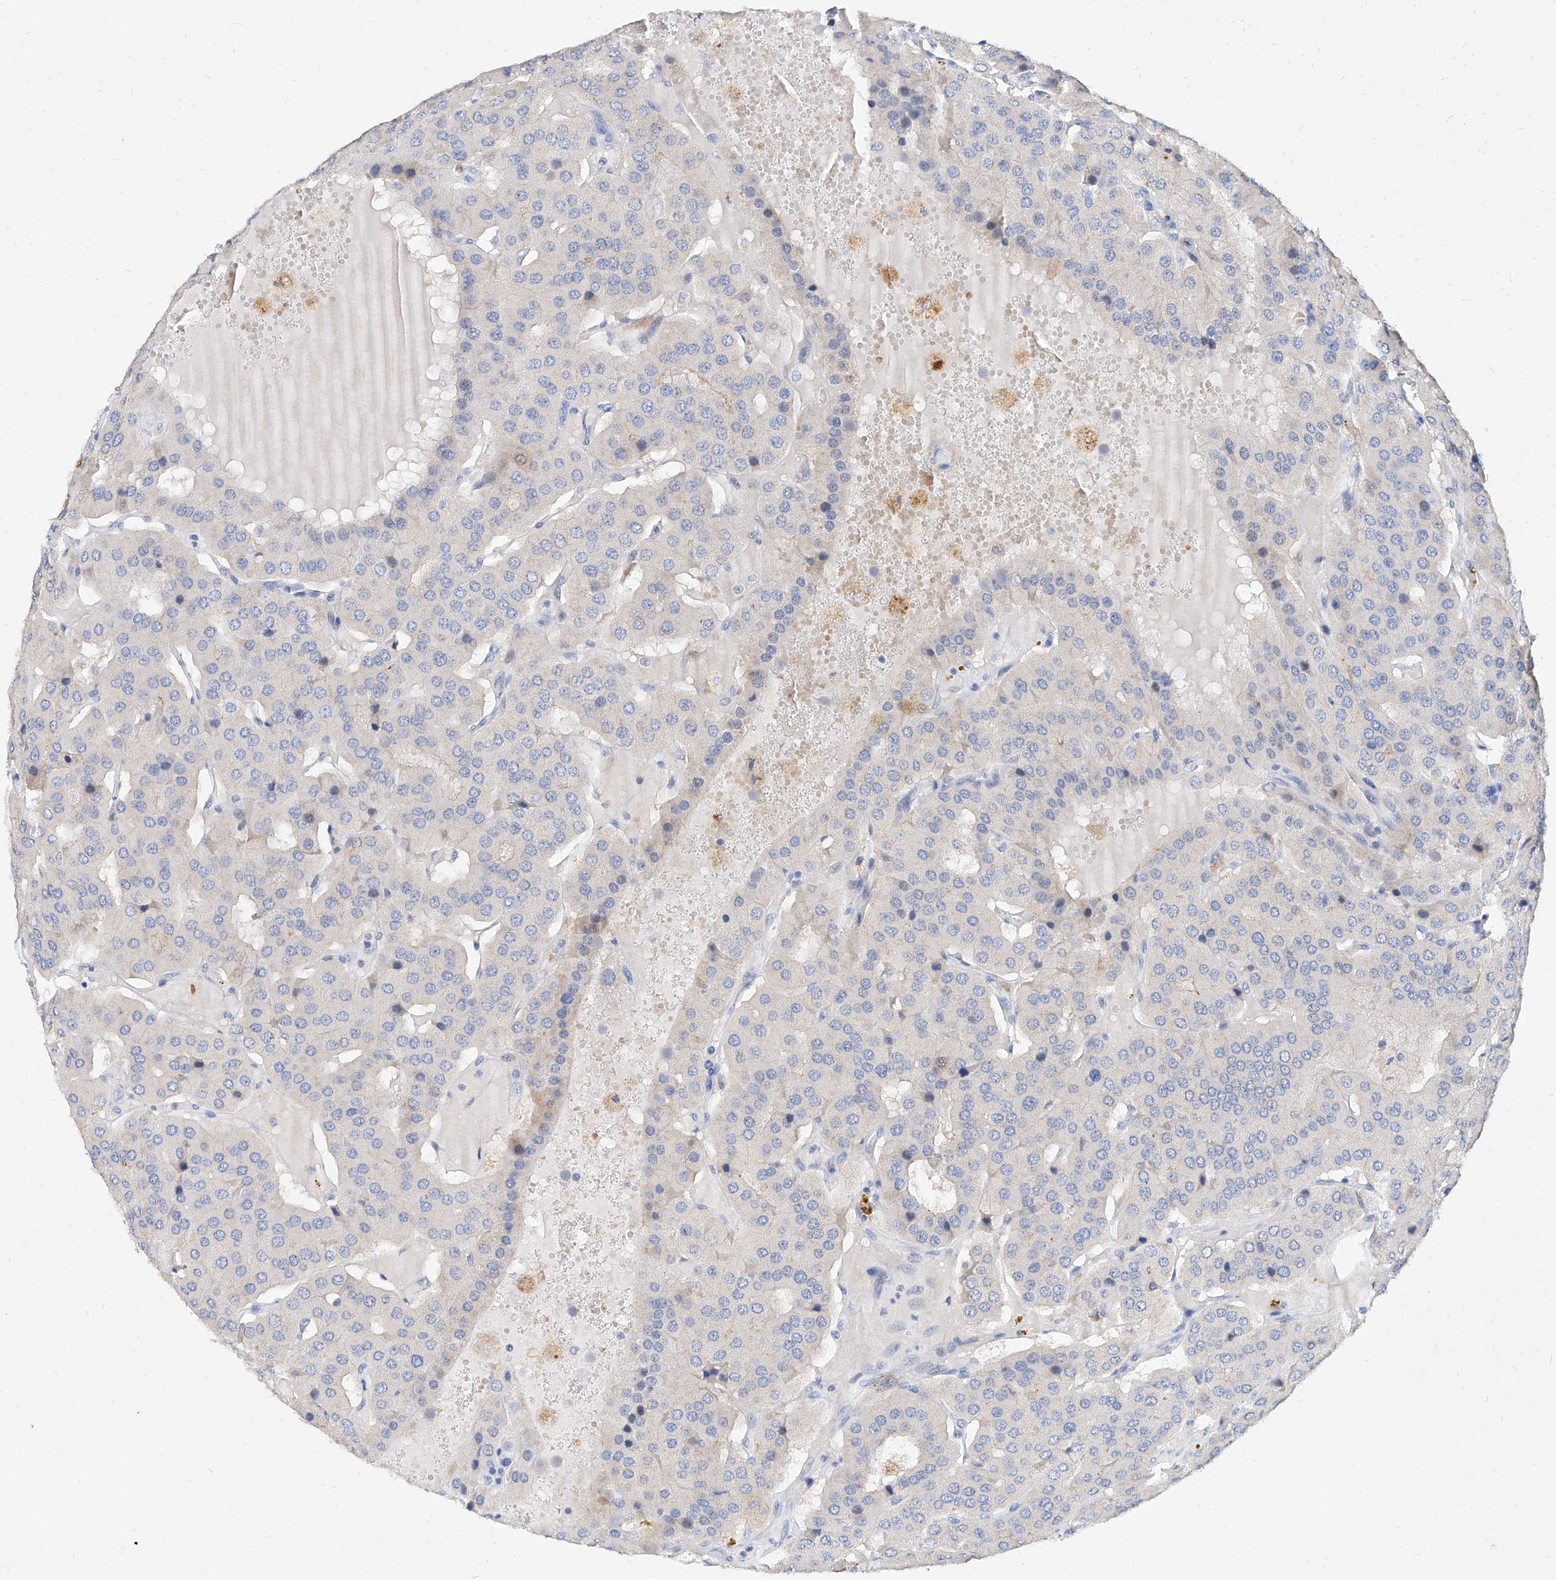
{"staining": {"intensity": "negative", "quantity": "none", "location": "none"}, "tissue": "parathyroid gland", "cell_type": "Glandular cells", "image_type": "normal", "snomed": [{"axis": "morphology", "description": "Normal tissue, NOS"}, {"axis": "morphology", "description": "Adenoma, NOS"}, {"axis": "topography", "description": "Parathyroid gland"}], "caption": "DAB (3,3'-diaminobenzidine) immunohistochemical staining of normal parathyroid gland demonstrates no significant staining in glandular cells. (DAB IHC visualized using brightfield microscopy, high magnification).", "gene": "BPTF", "patient": {"sex": "female", "age": 86}}